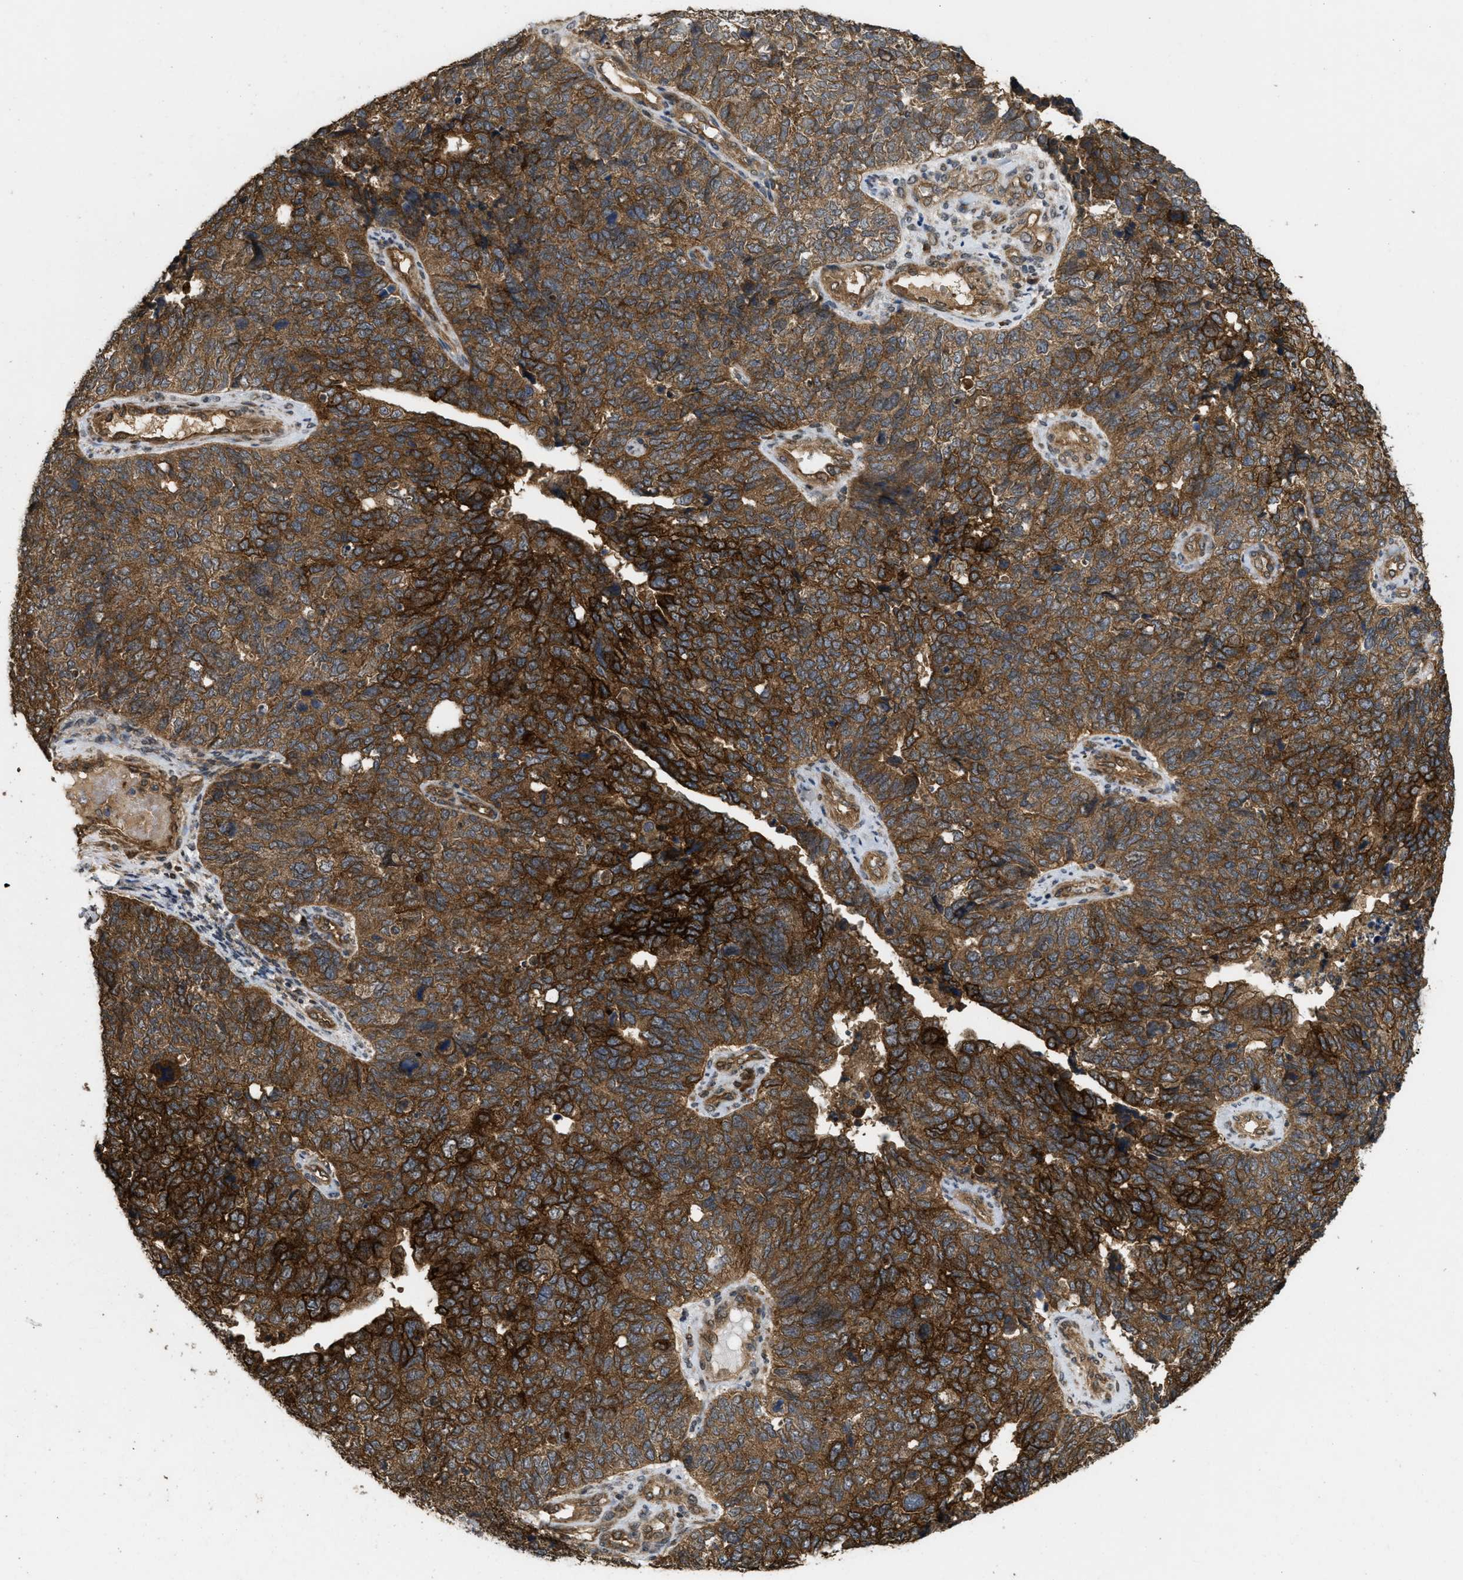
{"staining": {"intensity": "strong", "quantity": ">75%", "location": "cytoplasmic/membranous"}, "tissue": "cervical cancer", "cell_type": "Tumor cells", "image_type": "cancer", "snomed": [{"axis": "morphology", "description": "Squamous cell carcinoma, NOS"}, {"axis": "topography", "description": "Cervix"}], "caption": "Protein expression analysis of human cervical cancer (squamous cell carcinoma) reveals strong cytoplasmic/membranous positivity in about >75% of tumor cells.", "gene": "FZD6", "patient": {"sex": "female", "age": 63}}